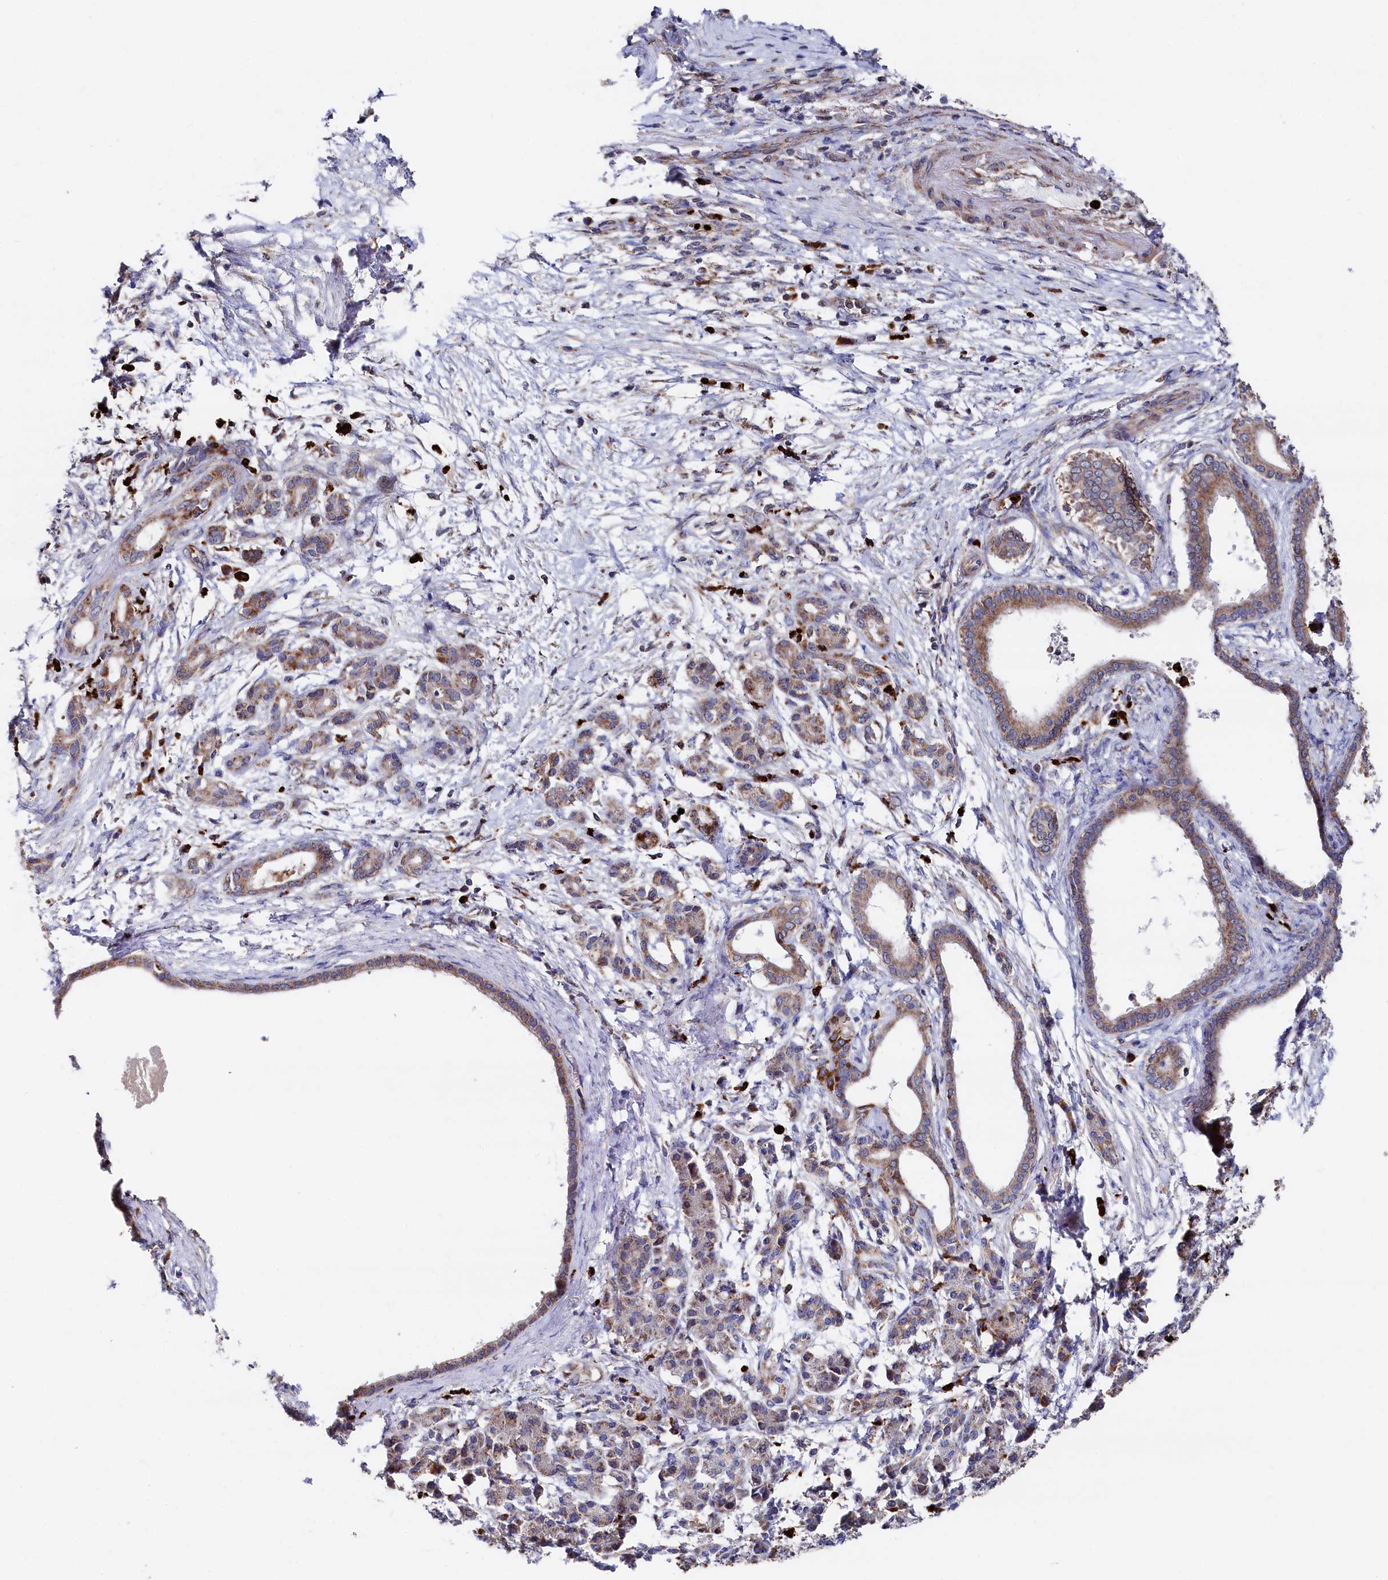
{"staining": {"intensity": "moderate", "quantity": ">75%", "location": "cytoplasmic/membranous"}, "tissue": "pancreatic cancer", "cell_type": "Tumor cells", "image_type": "cancer", "snomed": [{"axis": "morphology", "description": "Adenocarcinoma, NOS"}, {"axis": "topography", "description": "Pancreas"}], "caption": "Adenocarcinoma (pancreatic) stained with a protein marker displays moderate staining in tumor cells.", "gene": "CHCHD1", "patient": {"sex": "female", "age": 55}}